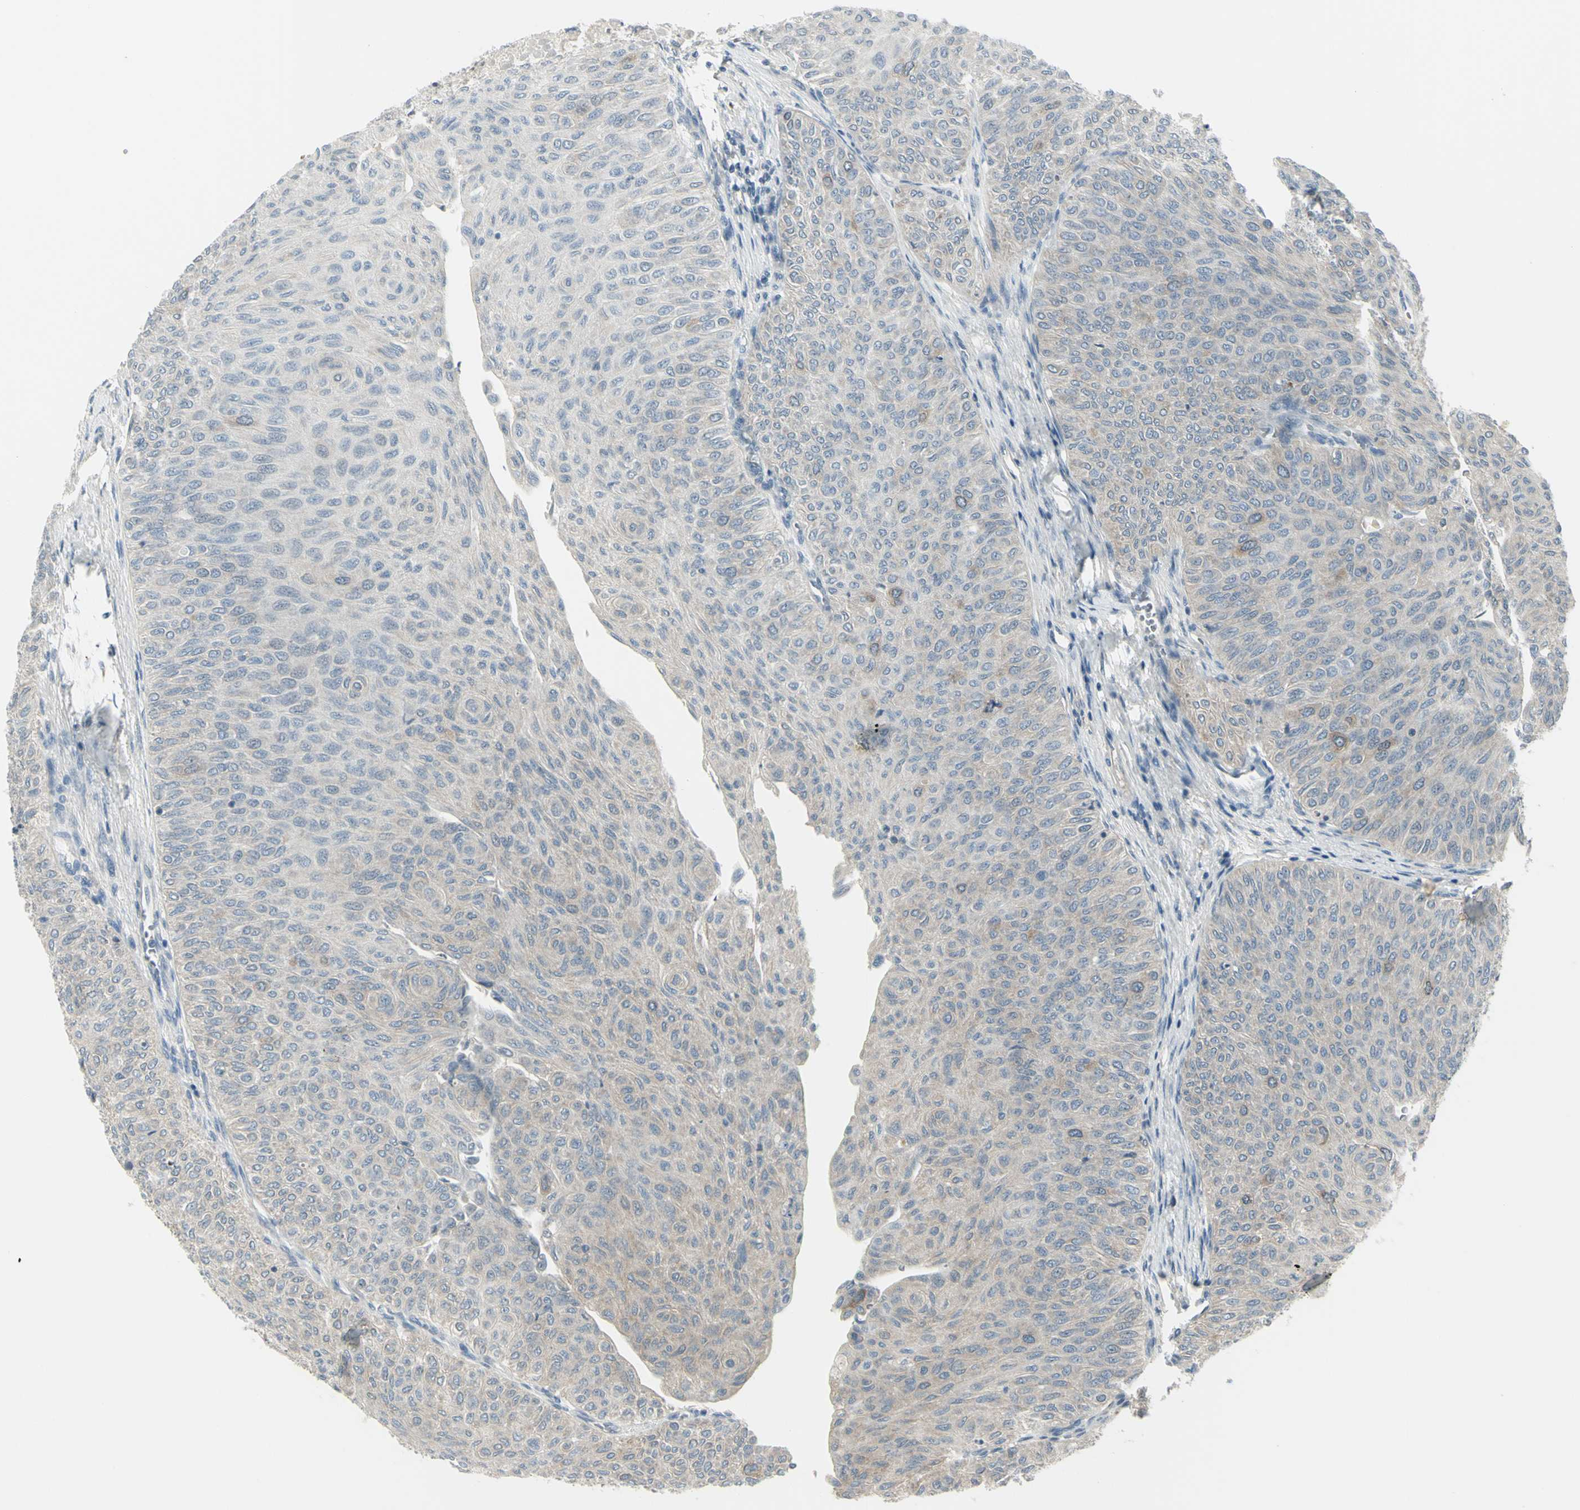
{"staining": {"intensity": "moderate", "quantity": "<25%", "location": "cytoplasmic/membranous"}, "tissue": "urothelial cancer", "cell_type": "Tumor cells", "image_type": "cancer", "snomed": [{"axis": "morphology", "description": "Urothelial carcinoma, Low grade"}, {"axis": "topography", "description": "Urinary bladder"}], "caption": "Tumor cells demonstrate low levels of moderate cytoplasmic/membranous staining in about <25% of cells in low-grade urothelial carcinoma.", "gene": "CCNB2", "patient": {"sex": "male", "age": 78}}